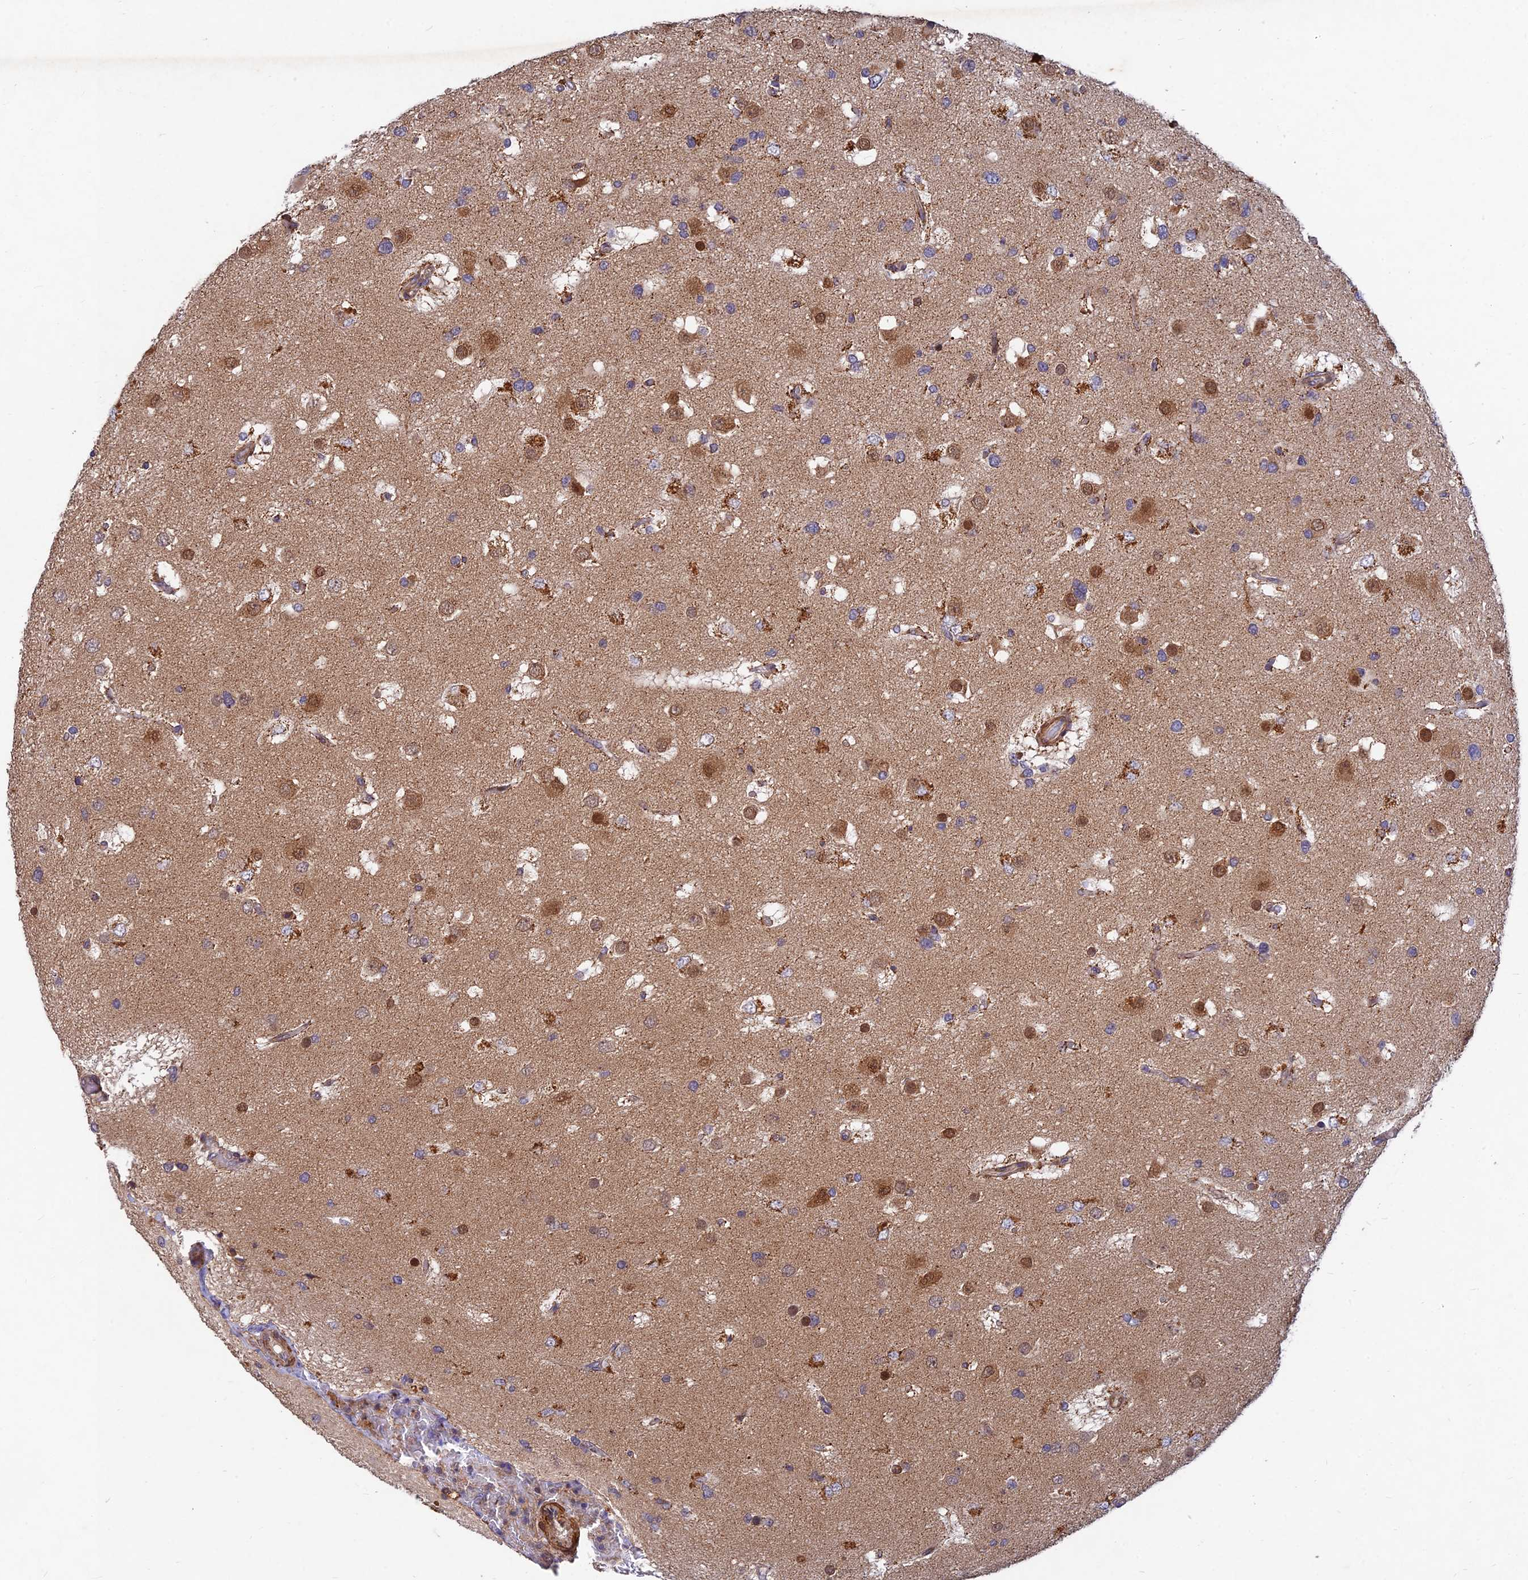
{"staining": {"intensity": "moderate", "quantity": "25%-75%", "location": "cytoplasmic/membranous,nuclear"}, "tissue": "glioma", "cell_type": "Tumor cells", "image_type": "cancer", "snomed": [{"axis": "morphology", "description": "Glioma, malignant, High grade"}, {"axis": "topography", "description": "Brain"}], "caption": "Immunohistochemistry photomicrograph of neoplastic tissue: human malignant high-grade glioma stained using immunohistochemistry shows medium levels of moderate protein expression localized specifically in the cytoplasmic/membranous and nuclear of tumor cells, appearing as a cytoplasmic/membranous and nuclear brown color.", "gene": "RELCH", "patient": {"sex": "male", "age": 53}}